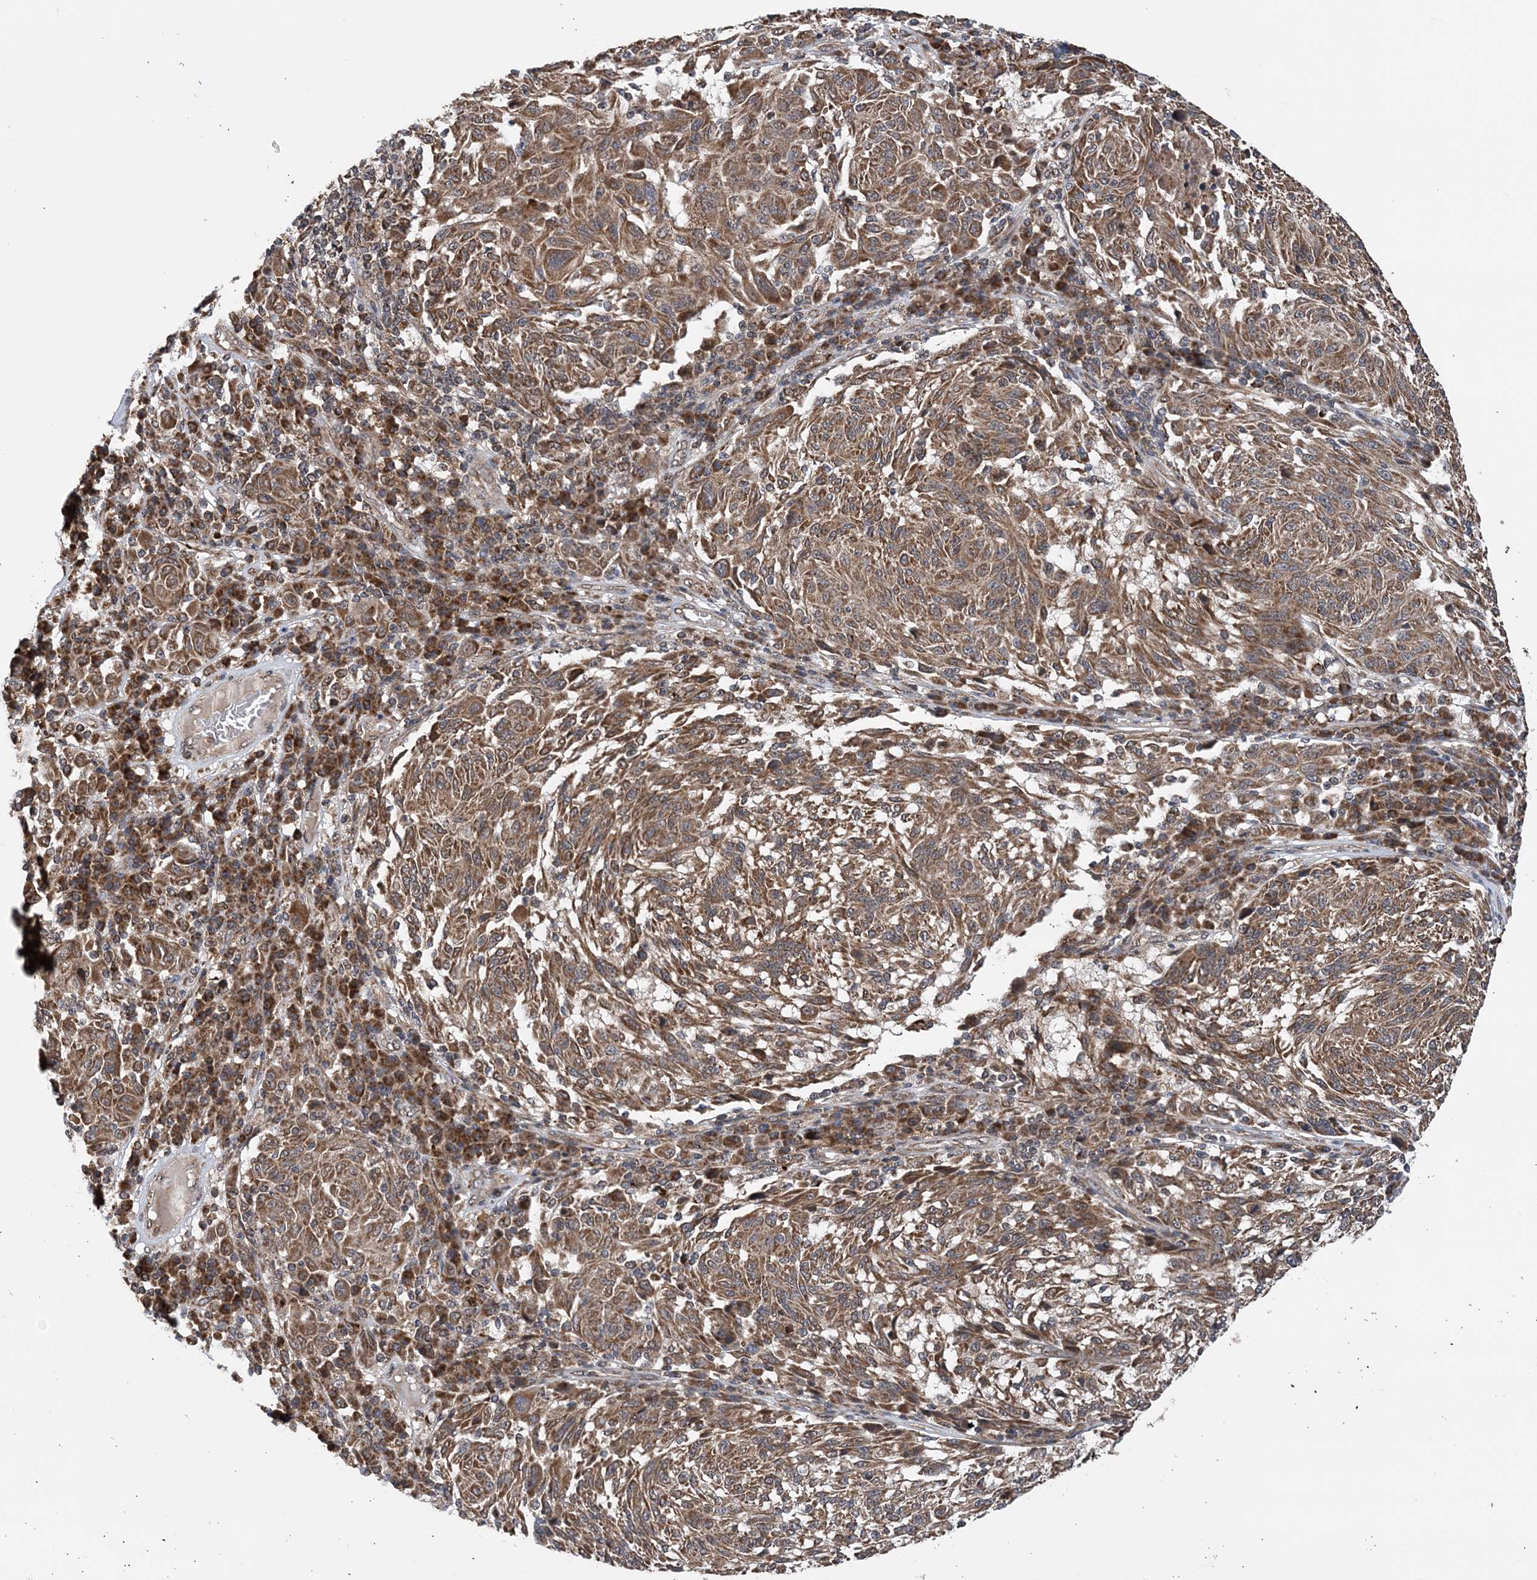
{"staining": {"intensity": "moderate", "quantity": ">75%", "location": "cytoplasmic/membranous"}, "tissue": "melanoma", "cell_type": "Tumor cells", "image_type": "cancer", "snomed": [{"axis": "morphology", "description": "Malignant melanoma, NOS"}, {"axis": "topography", "description": "Skin"}], "caption": "A brown stain labels moderate cytoplasmic/membranous positivity of a protein in human melanoma tumor cells. The protein is shown in brown color, while the nuclei are stained blue.", "gene": "PCBP1", "patient": {"sex": "male", "age": 53}}